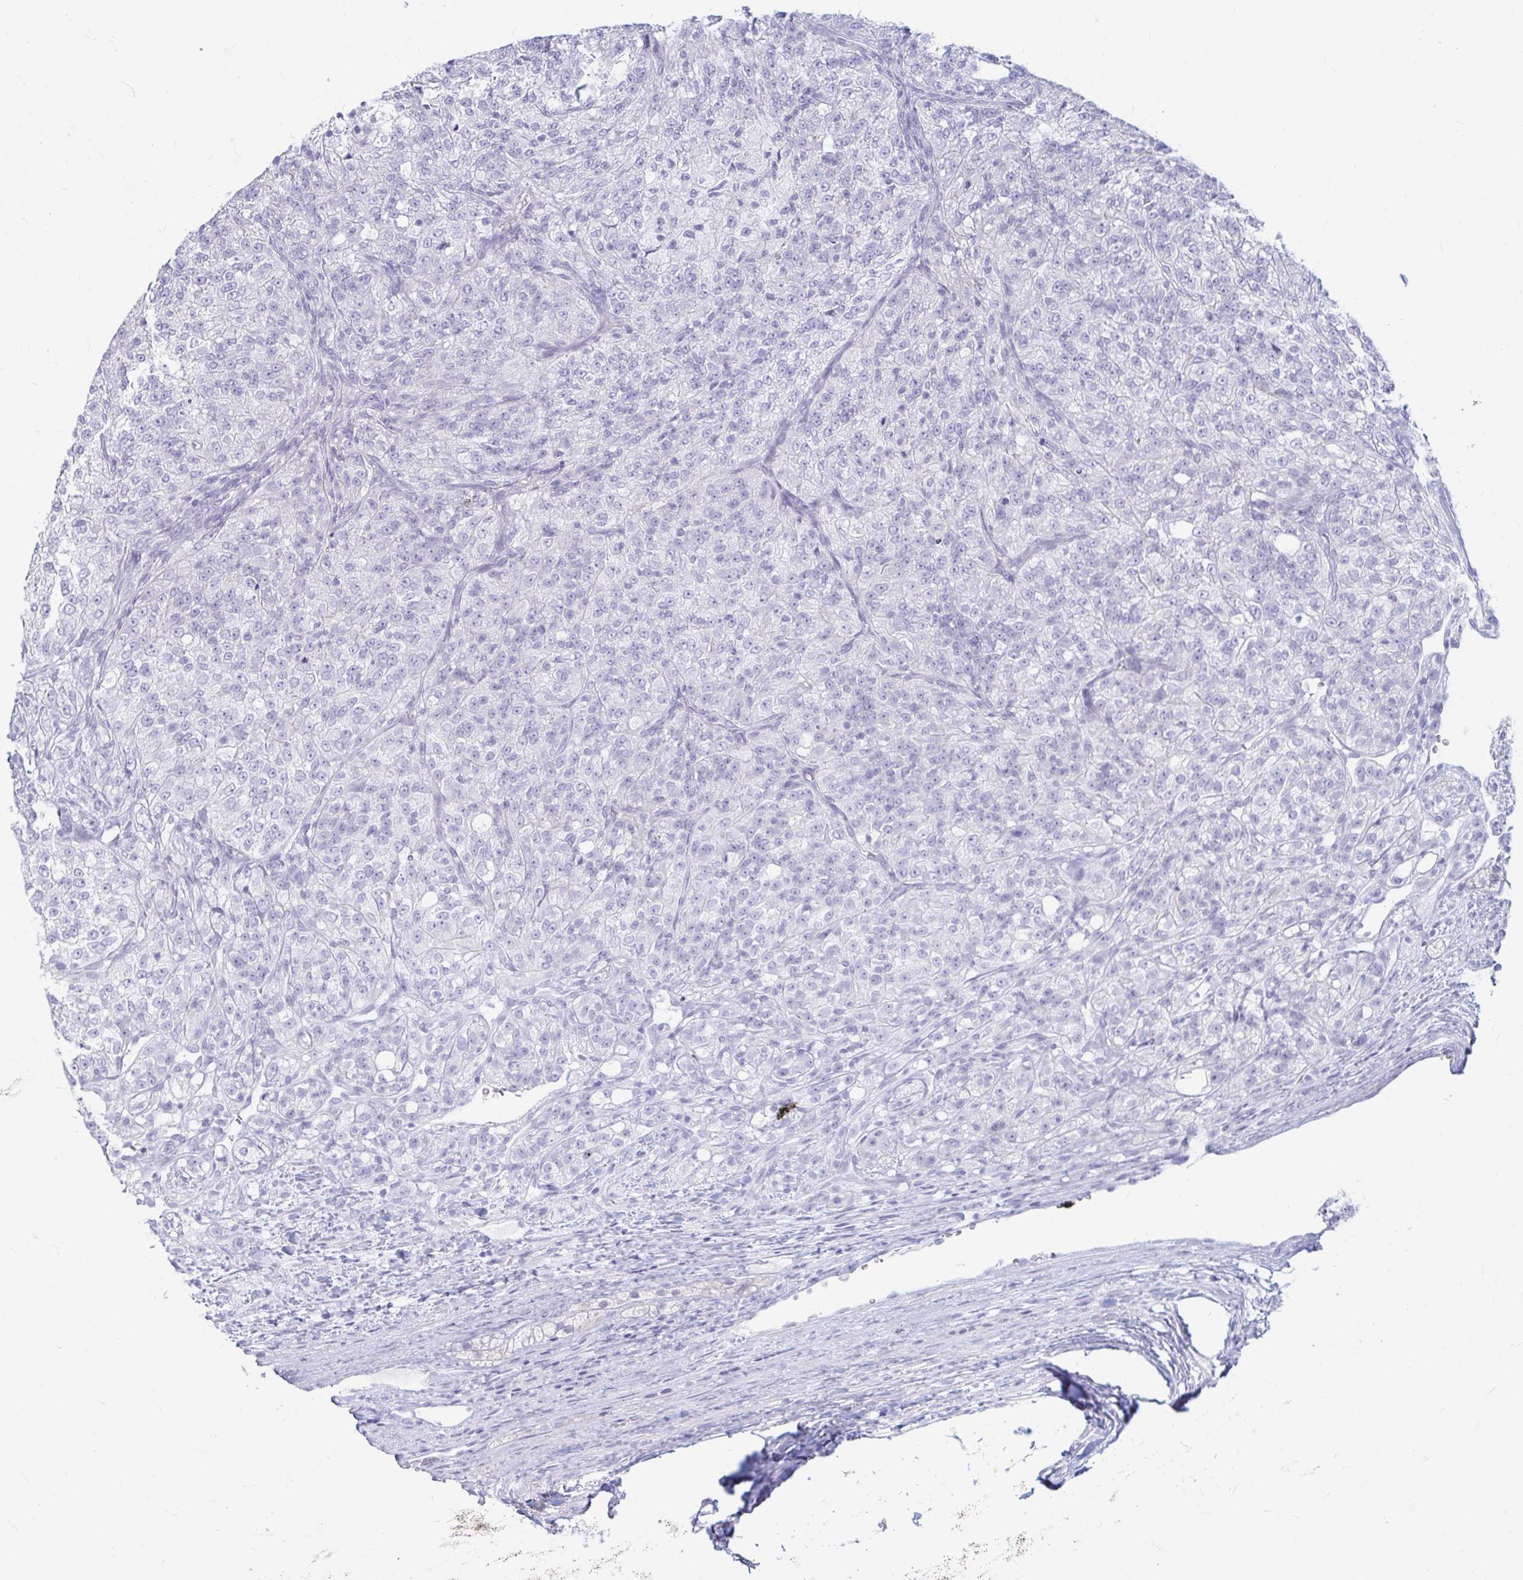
{"staining": {"intensity": "negative", "quantity": "none", "location": "none"}, "tissue": "renal cancer", "cell_type": "Tumor cells", "image_type": "cancer", "snomed": [{"axis": "morphology", "description": "Adenocarcinoma, NOS"}, {"axis": "topography", "description": "Kidney"}], "caption": "DAB immunohistochemical staining of human renal cancer (adenocarcinoma) shows no significant positivity in tumor cells.", "gene": "ERICH6", "patient": {"sex": "female", "age": 63}}